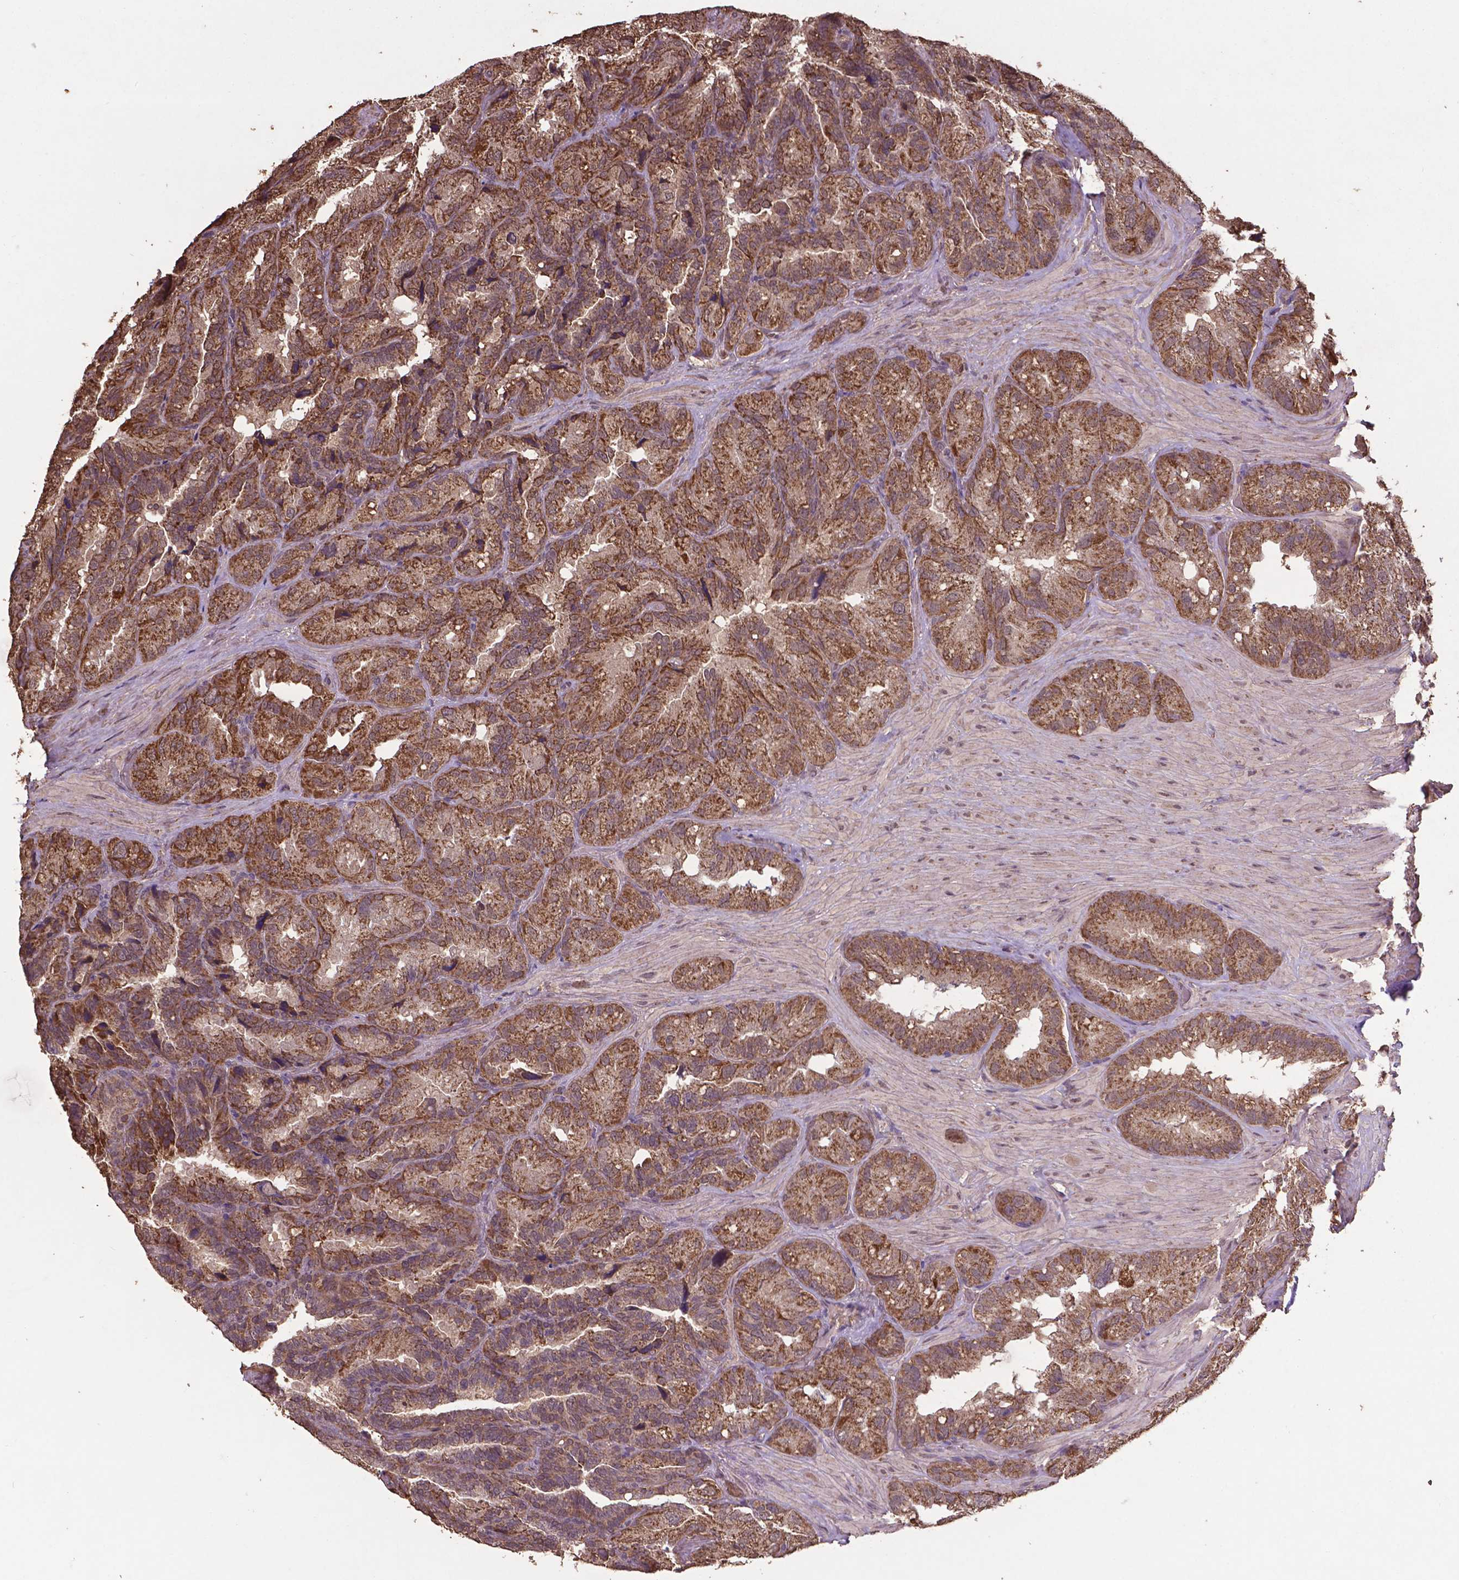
{"staining": {"intensity": "moderate", "quantity": ">75%", "location": "cytoplasmic/membranous"}, "tissue": "seminal vesicle", "cell_type": "Glandular cells", "image_type": "normal", "snomed": [{"axis": "morphology", "description": "Normal tissue, NOS"}, {"axis": "topography", "description": "Seminal veicle"}], "caption": "Protein staining of benign seminal vesicle exhibits moderate cytoplasmic/membranous expression in approximately >75% of glandular cells.", "gene": "DCAF1", "patient": {"sex": "male", "age": 60}}